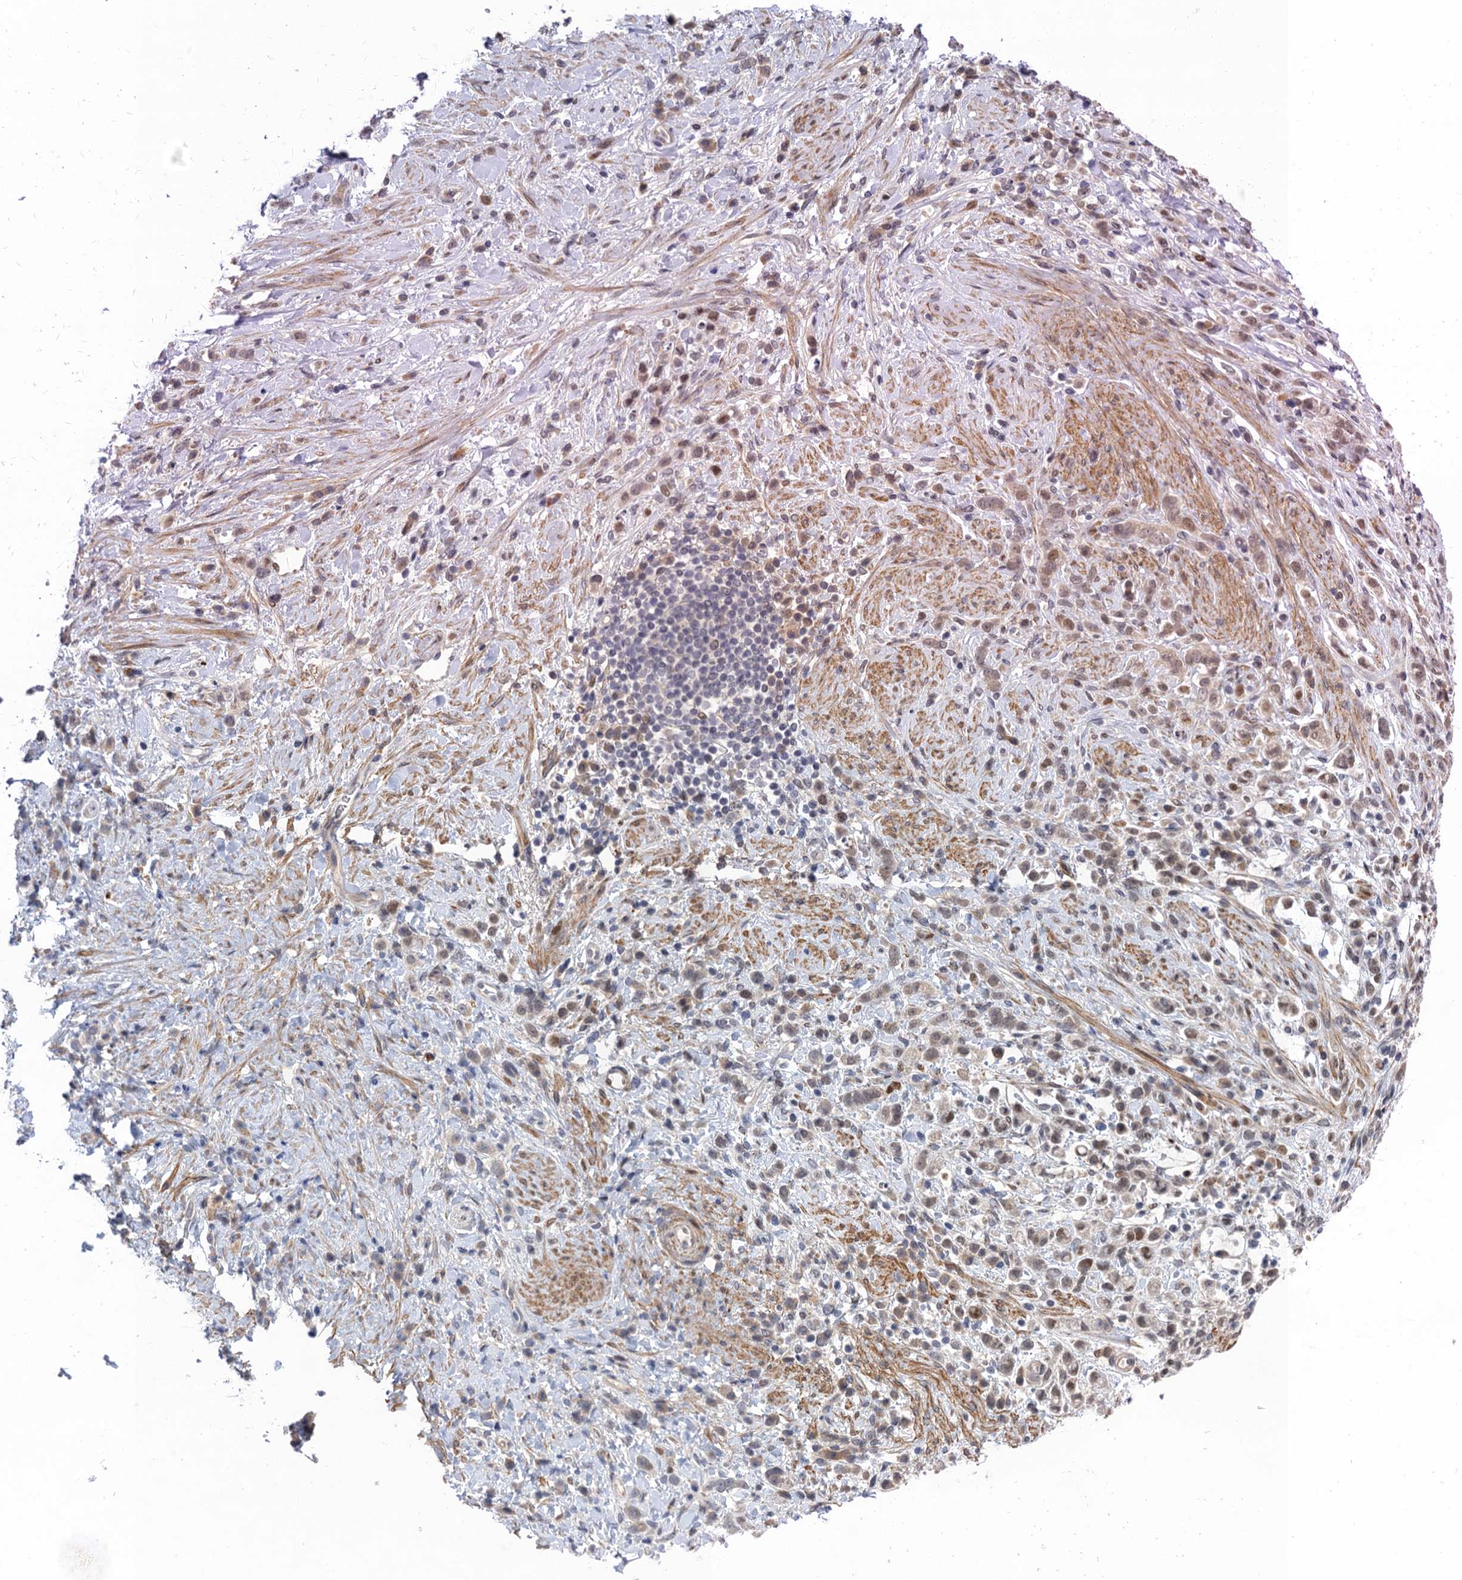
{"staining": {"intensity": "weak", "quantity": "25%-75%", "location": "nuclear"}, "tissue": "stomach cancer", "cell_type": "Tumor cells", "image_type": "cancer", "snomed": [{"axis": "morphology", "description": "Adenocarcinoma, NOS"}, {"axis": "topography", "description": "Stomach"}], "caption": "Brown immunohistochemical staining in human stomach cancer shows weak nuclear staining in approximately 25%-75% of tumor cells.", "gene": "NEK8", "patient": {"sex": "female", "age": 60}}